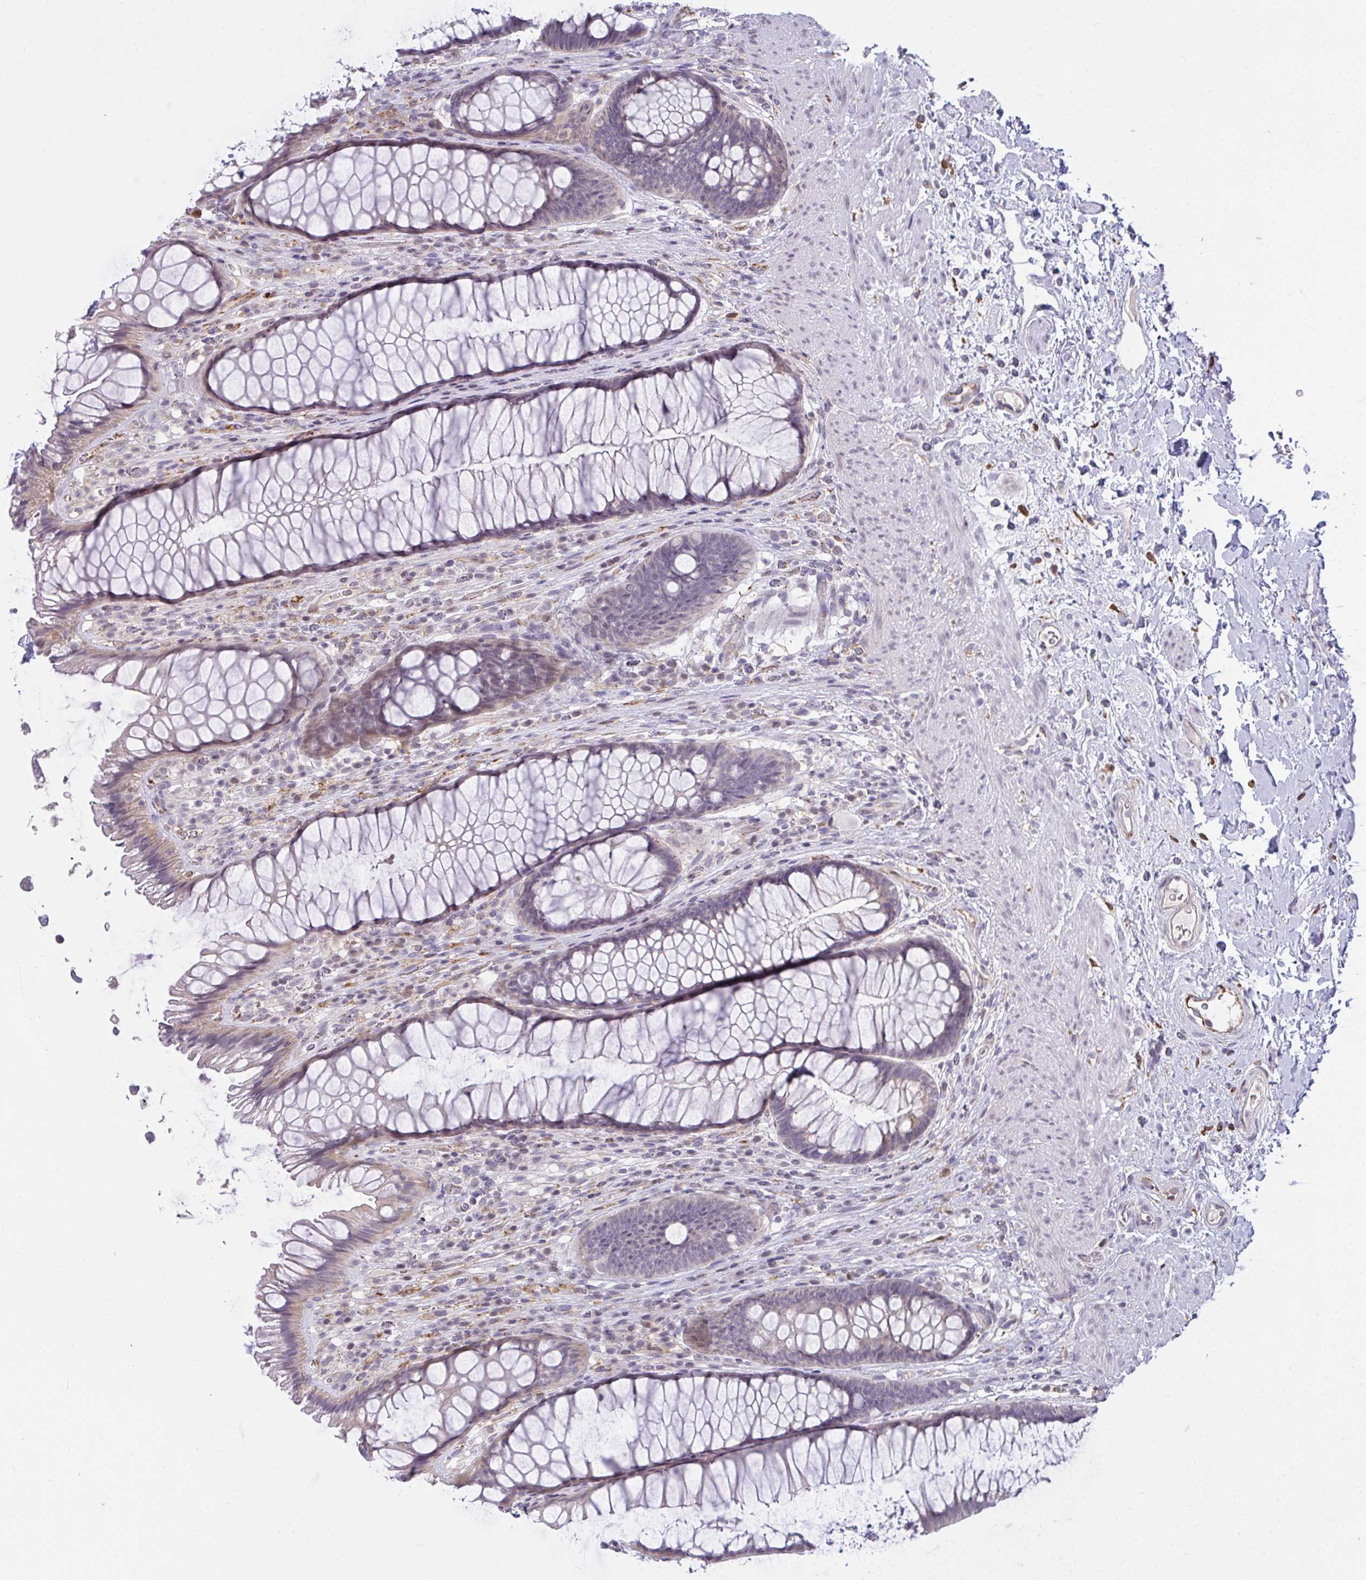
{"staining": {"intensity": "weak", "quantity": "<25%", "location": "cytoplasmic/membranous"}, "tissue": "rectum", "cell_type": "Glandular cells", "image_type": "normal", "snomed": [{"axis": "morphology", "description": "Normal tissue, NOS"}, {"axis": "topography", "description": "Rectum"}], "caption": "IHC histopathology image of benign rectum: rectum stained with DAB displays no significant protein staining in glandular cells. Nuclei are stained in blue.", "gene": "SEMA6B", "patient": {"sex": "male", "age": 53}}